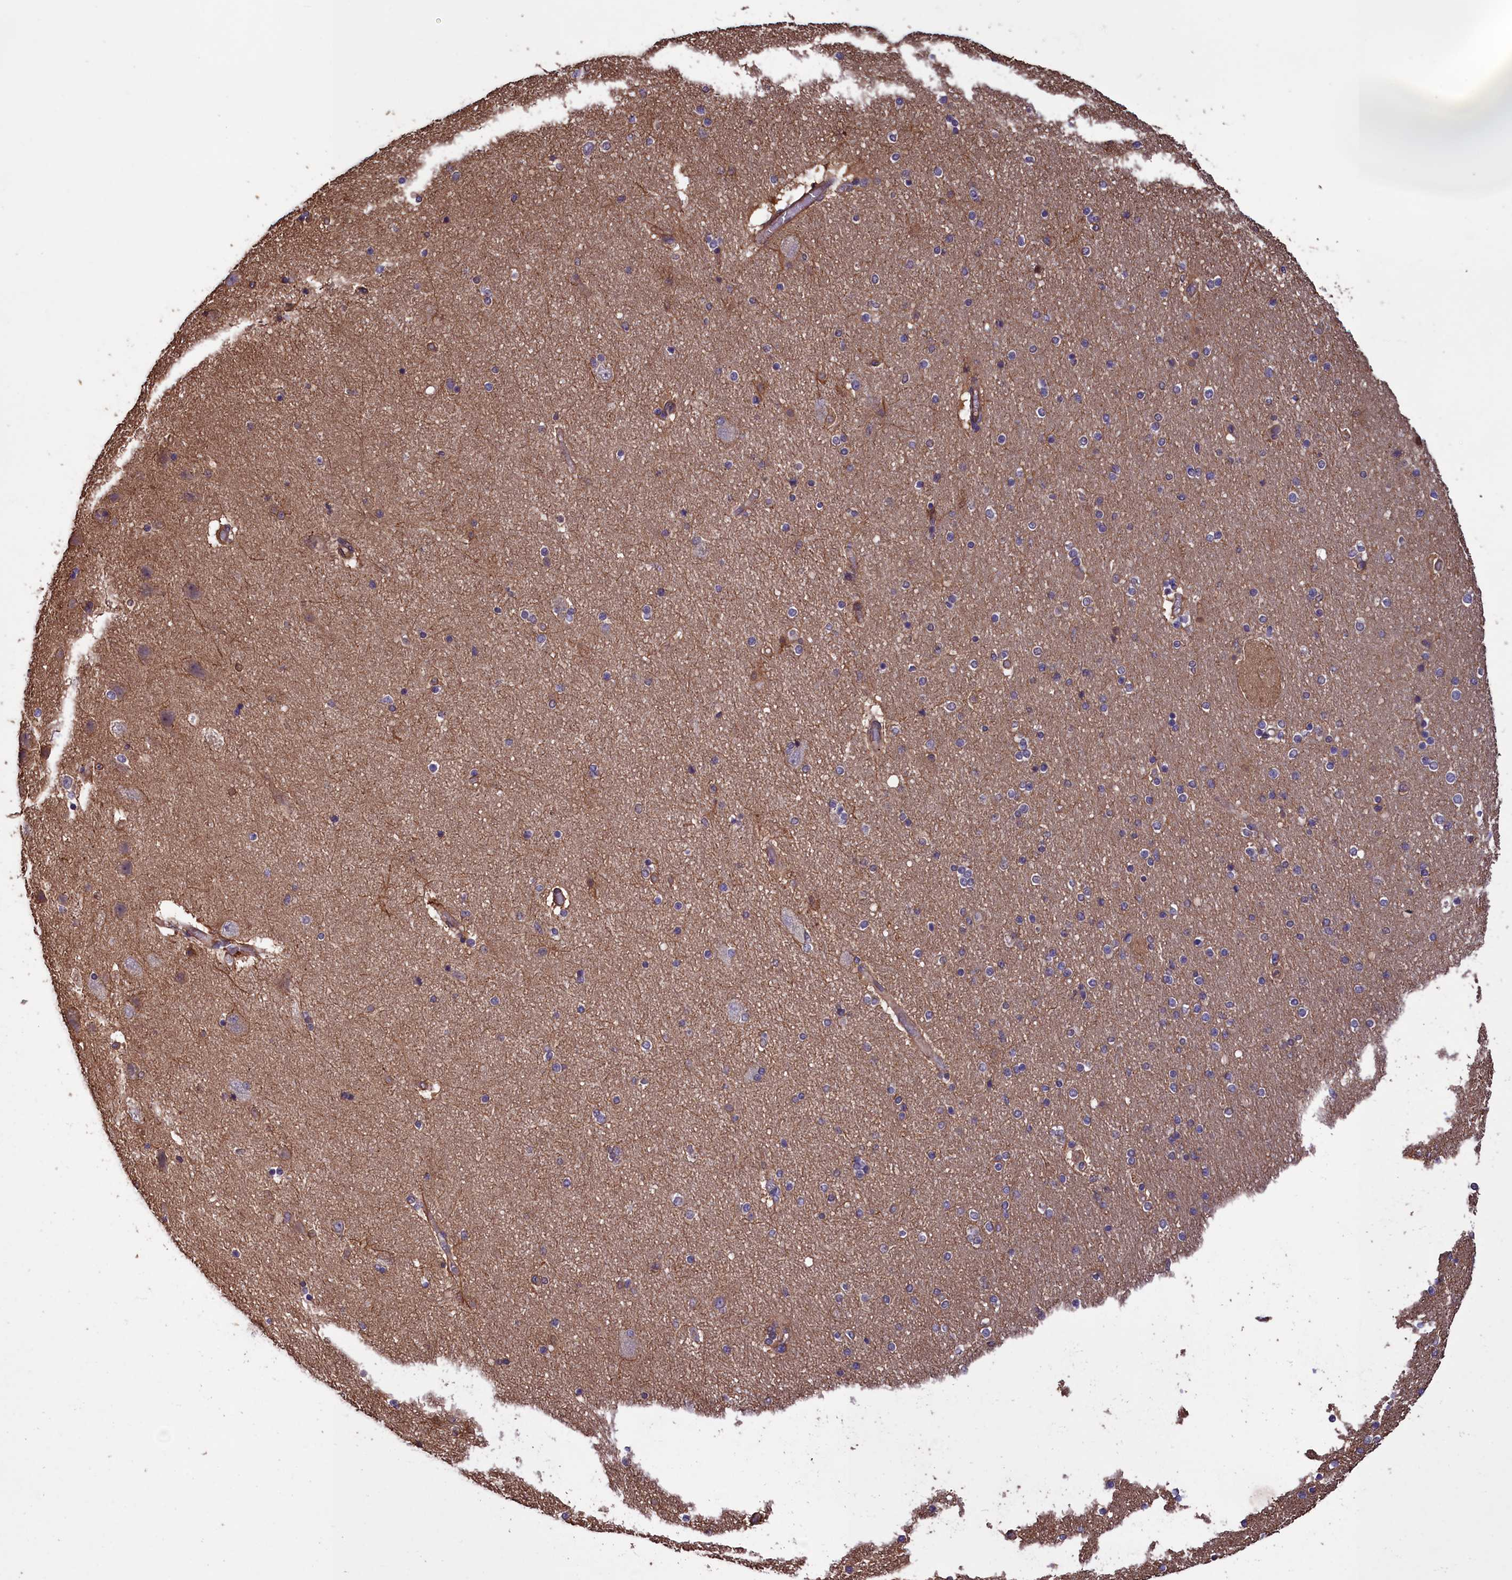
{"staining": {"intensity": "moderate", "quantity": "<25%", "location": "cytoplasmic/membranous"}, "tissue": "hippocampus", "cell_type": "Glial cells", "image_type": "normal", "snomed": [{"axis": "morphology", "description": "Normal tissue, NOS"}, {"axis": "topography", "description": "Hippocampus"}], "caption": "A high-resolution histopathology image shows IHC staining of benign hippocampus, which demonstrates moderate cytoplasmic/membranous expression in about <25% of glial cells. The staining is performed using DAB (3,3'-diaminobenzidine) brown chromogen to label protein expression. The nuclei are counter-stained blue using hematoxylin.", "gene": "DAPK3", "patient": {"sex": "female", "age": 54}}